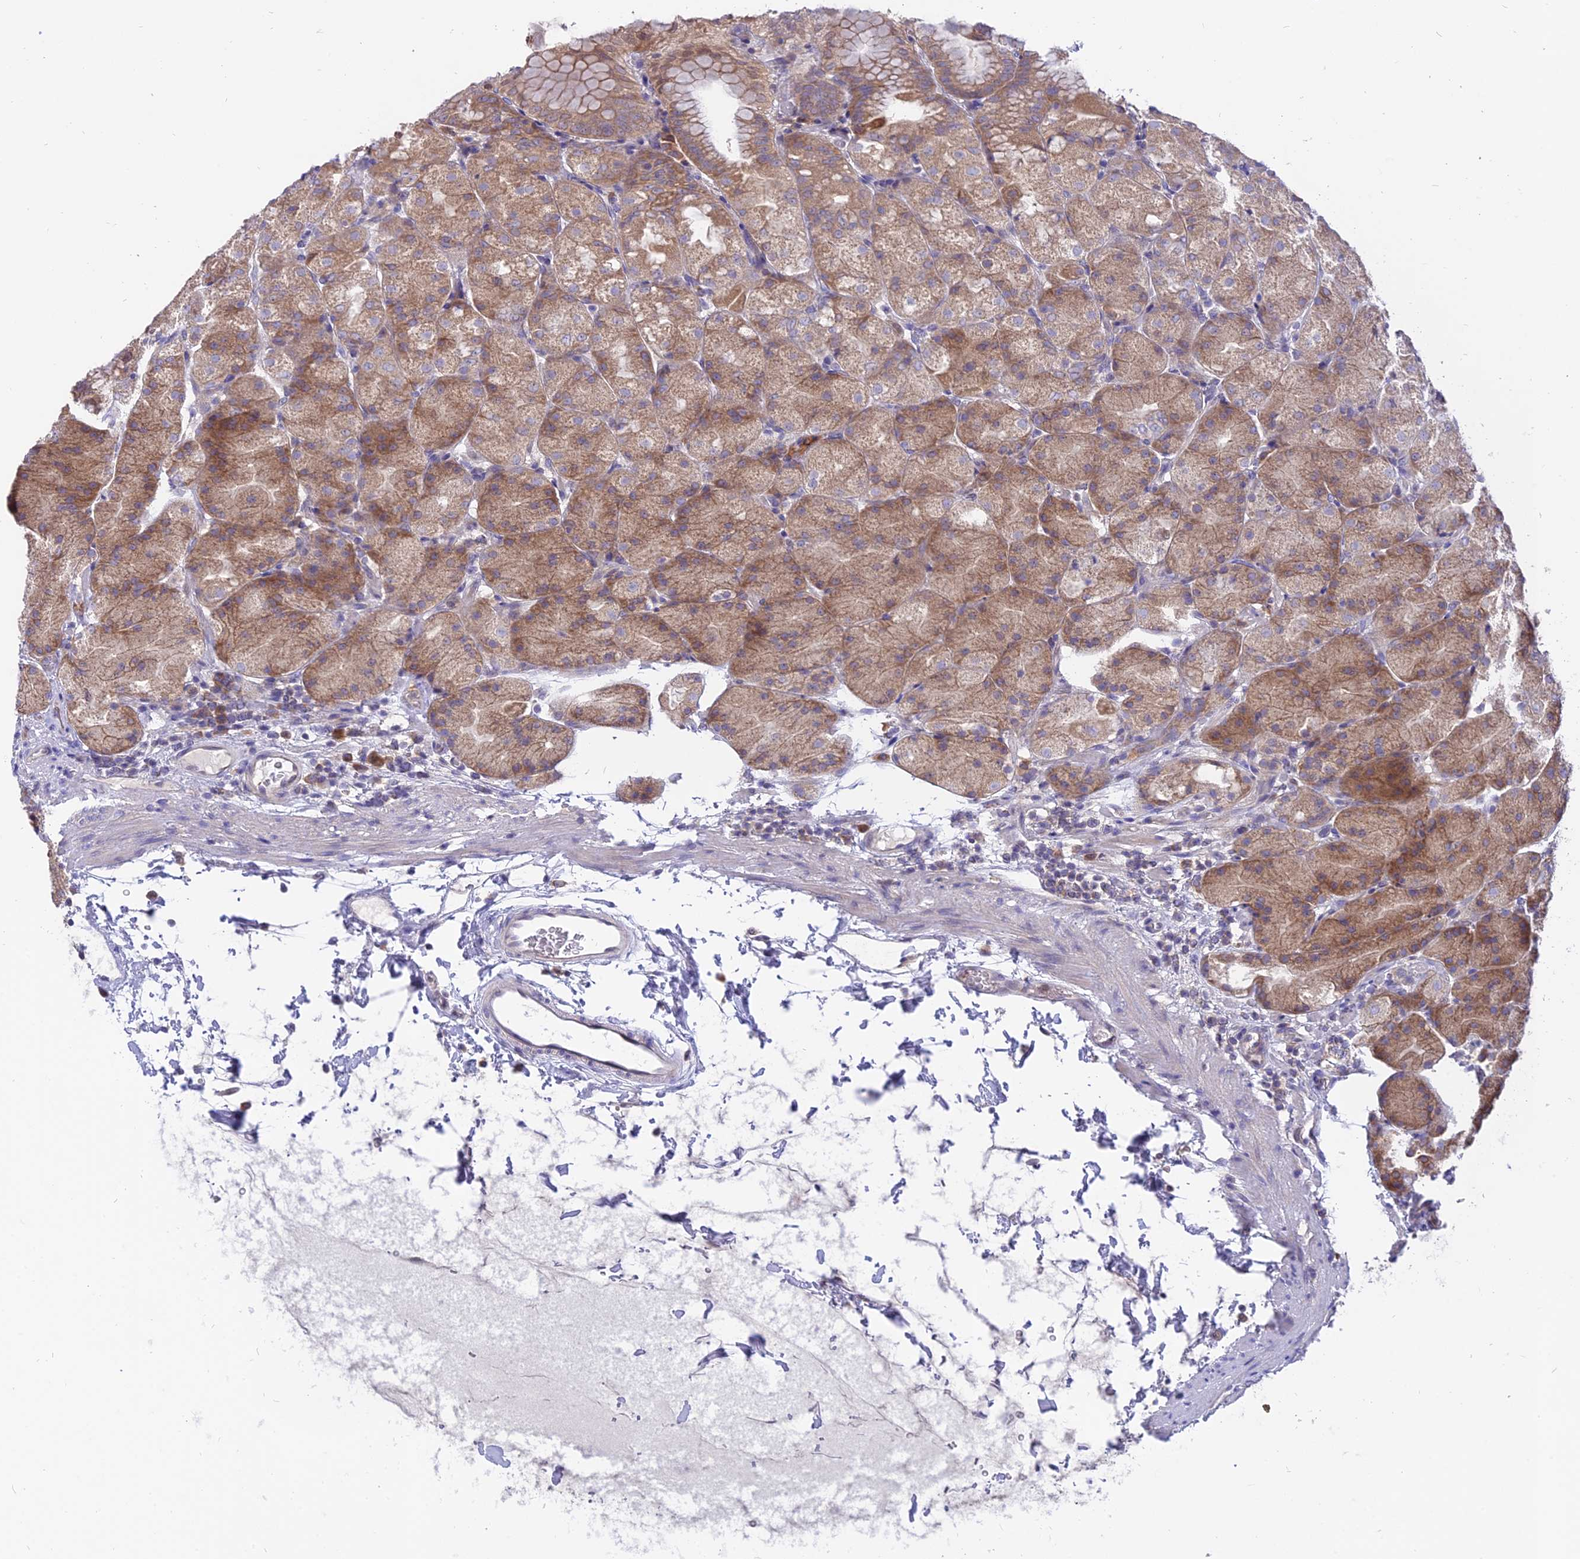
{"staining": {"intensity": "moderate", "quantity": ">75%", "location": "cytoplasmic/membranous"}, "tissue": "stomach", "cell_type": "Glandular cells", "image_type": "normal", "snomed": [{"axis": "morphology", "description": "Normal tissue, NOS"}, {"axis": "topography", "description": "Stomach, upper"}, {"axis": "topography", "description": "Stomach, lower"}], "caption": "An immunohistochemistry (IHC) image of unremarkable tissue is shown. Protein staining in brown highlights moderate cytoplasmic/membranous positivity in stomach within glandular cells.", "gene": "IL21R", "patient": {"sex": "male", "age": 62}}